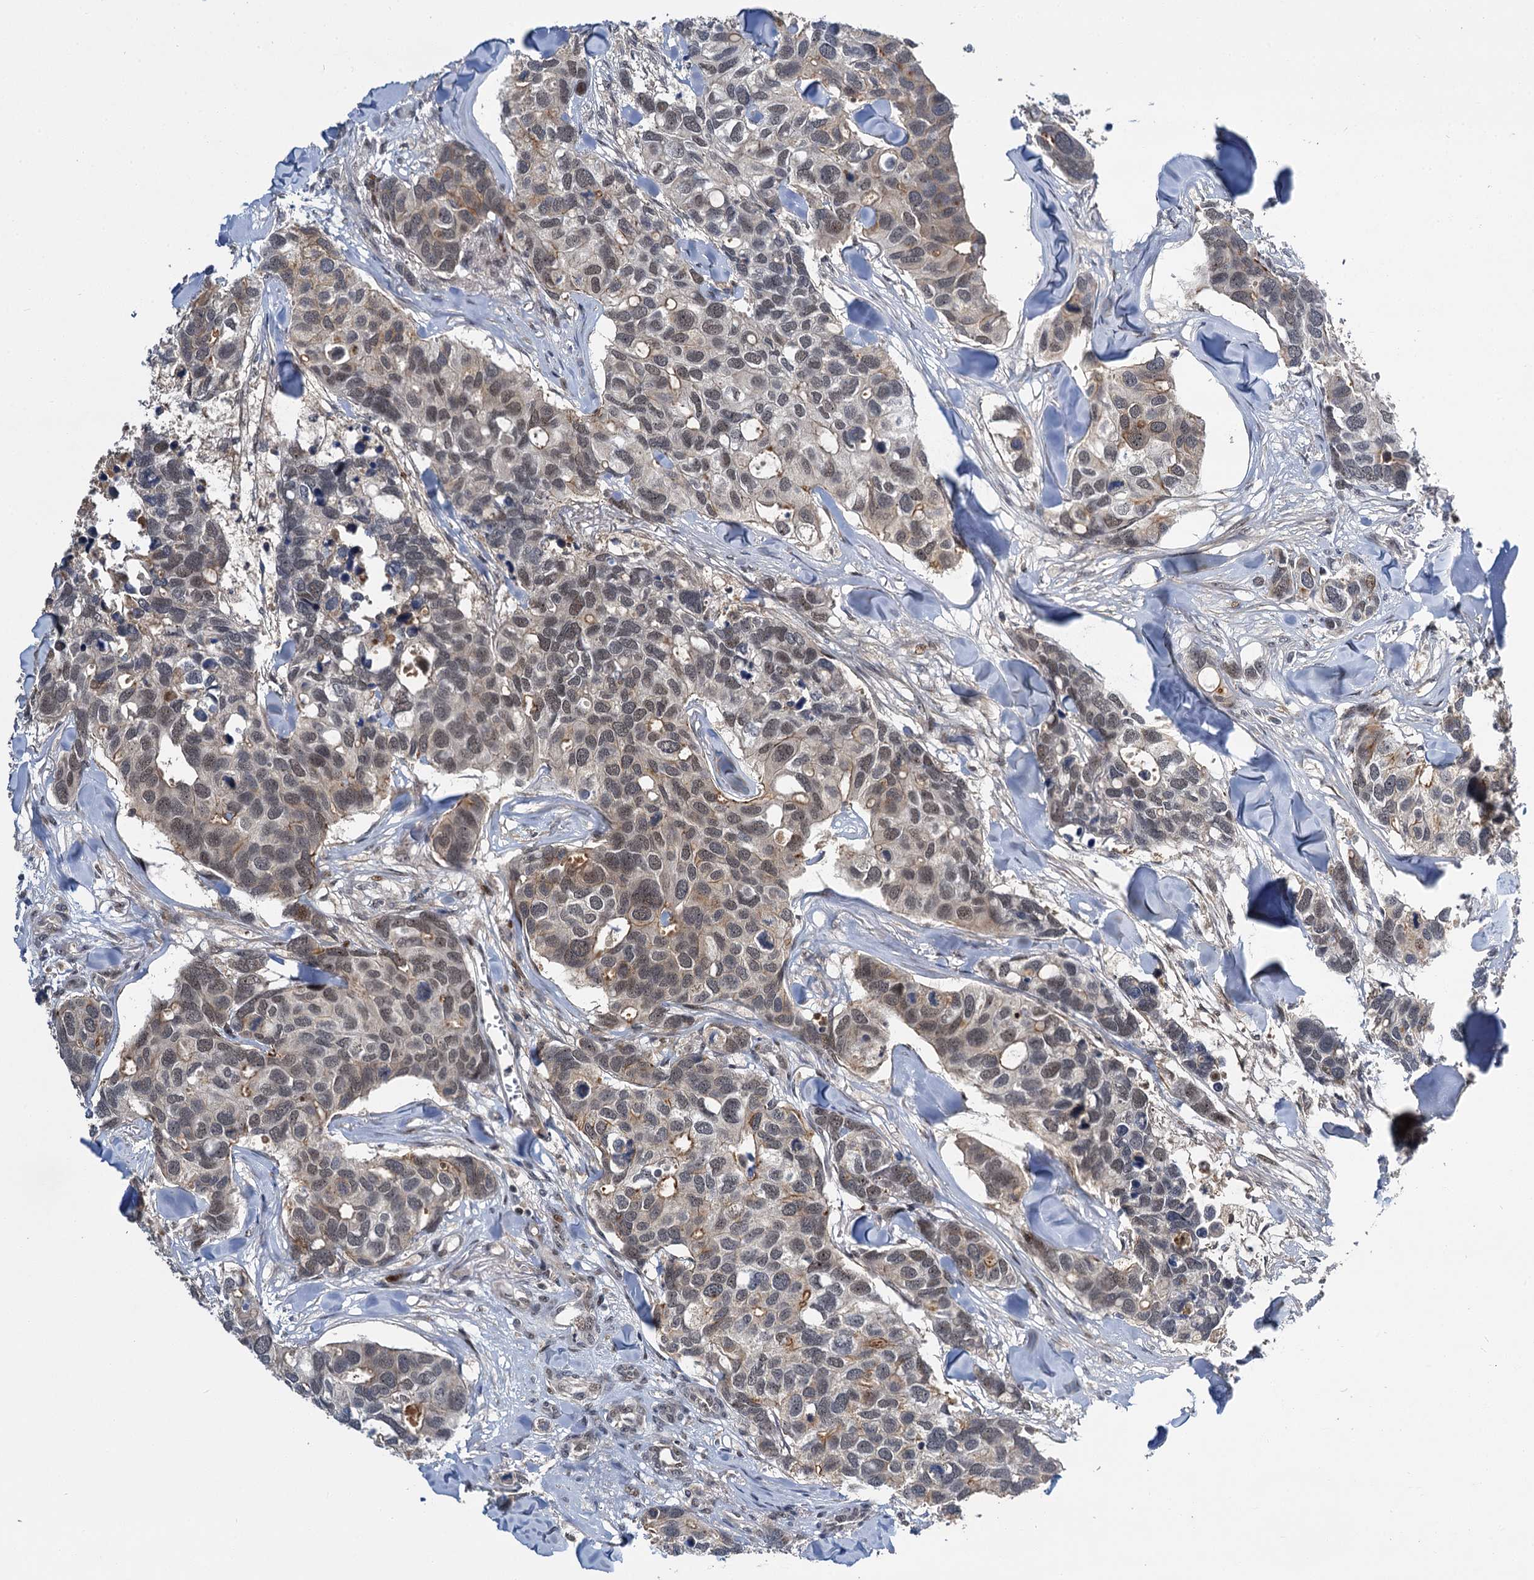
{"staining": {"intensity": "weak", "quantity": "25%-75%", "location": "cytoplasmic/membranous,nuclear"}, "tissue": "breast cancer", "cell_type": "Tumor cells", "image_type": "cancer", "snomed": [{"axis": "morphology", "description": "Duct carcinoma"}, {"axis": "topography", "description": "Breast"}], "caption": "Breast cancer stained with a brown dye exhibits weak cytoplasmic/membranous and nuclear positive positivity in about 25%-75% of tumor cells.", "gene": "MBD6", "patient": {"sex": "female", "age": 83}}